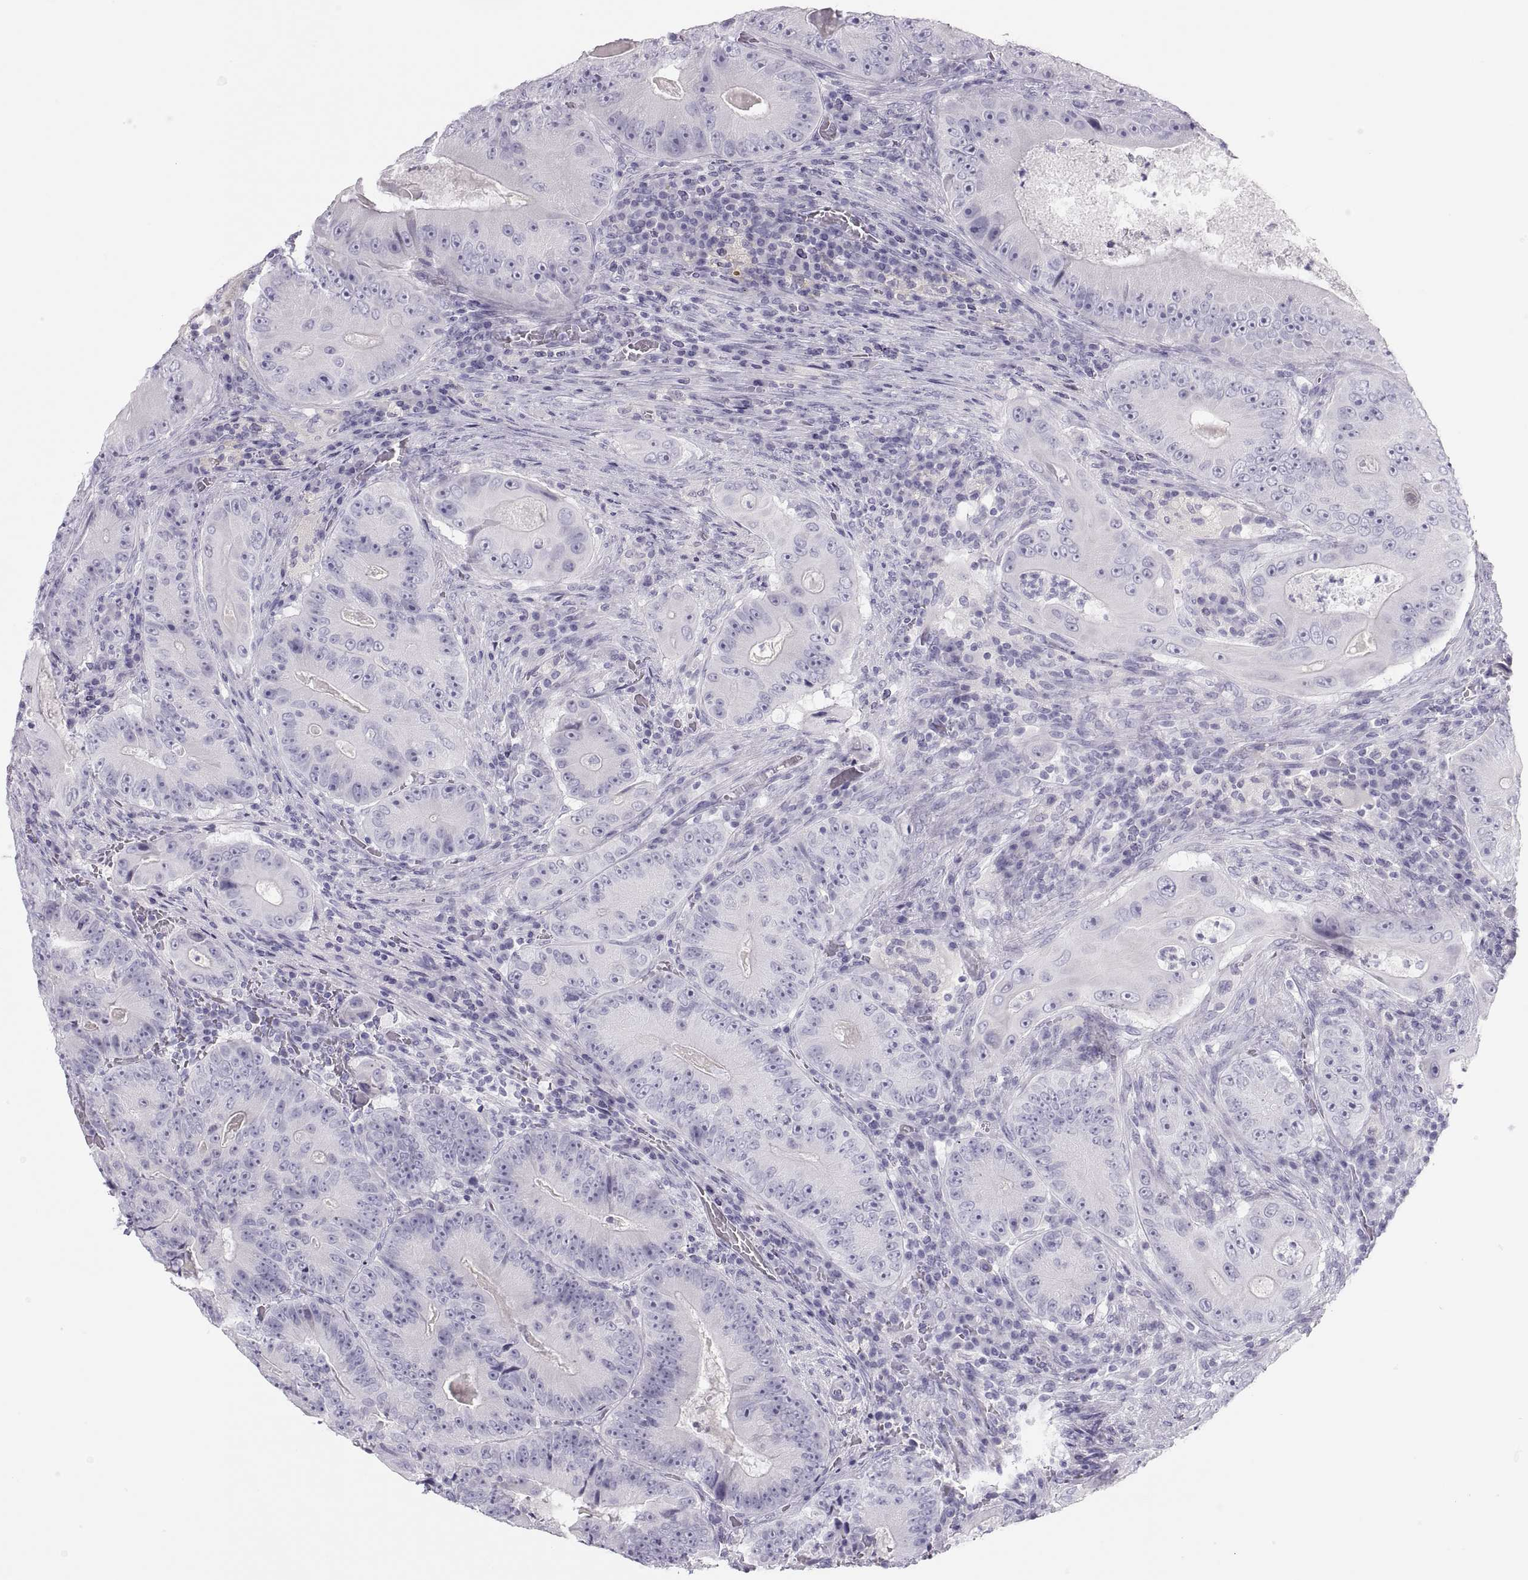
{"staining": {"intensity": "negative", "quantity": "none", "location": "none"}, "tissue": "colorectal cancer", "cell_type": "Tumor cells", "image_type": "cancer", "snomed": [{"axis": "morphology", "description": "Adenocarcinoma, NOS"}, {"axis": "topography", "description": "Colon"}], "caption": "The immunohistochemistry micrograph has no significant staining in tumor cells of colorectal cancer (adenocarcinoma) tissue.", "gene": "SEMG1", "patient": {"sex": "female", "age": 86}}